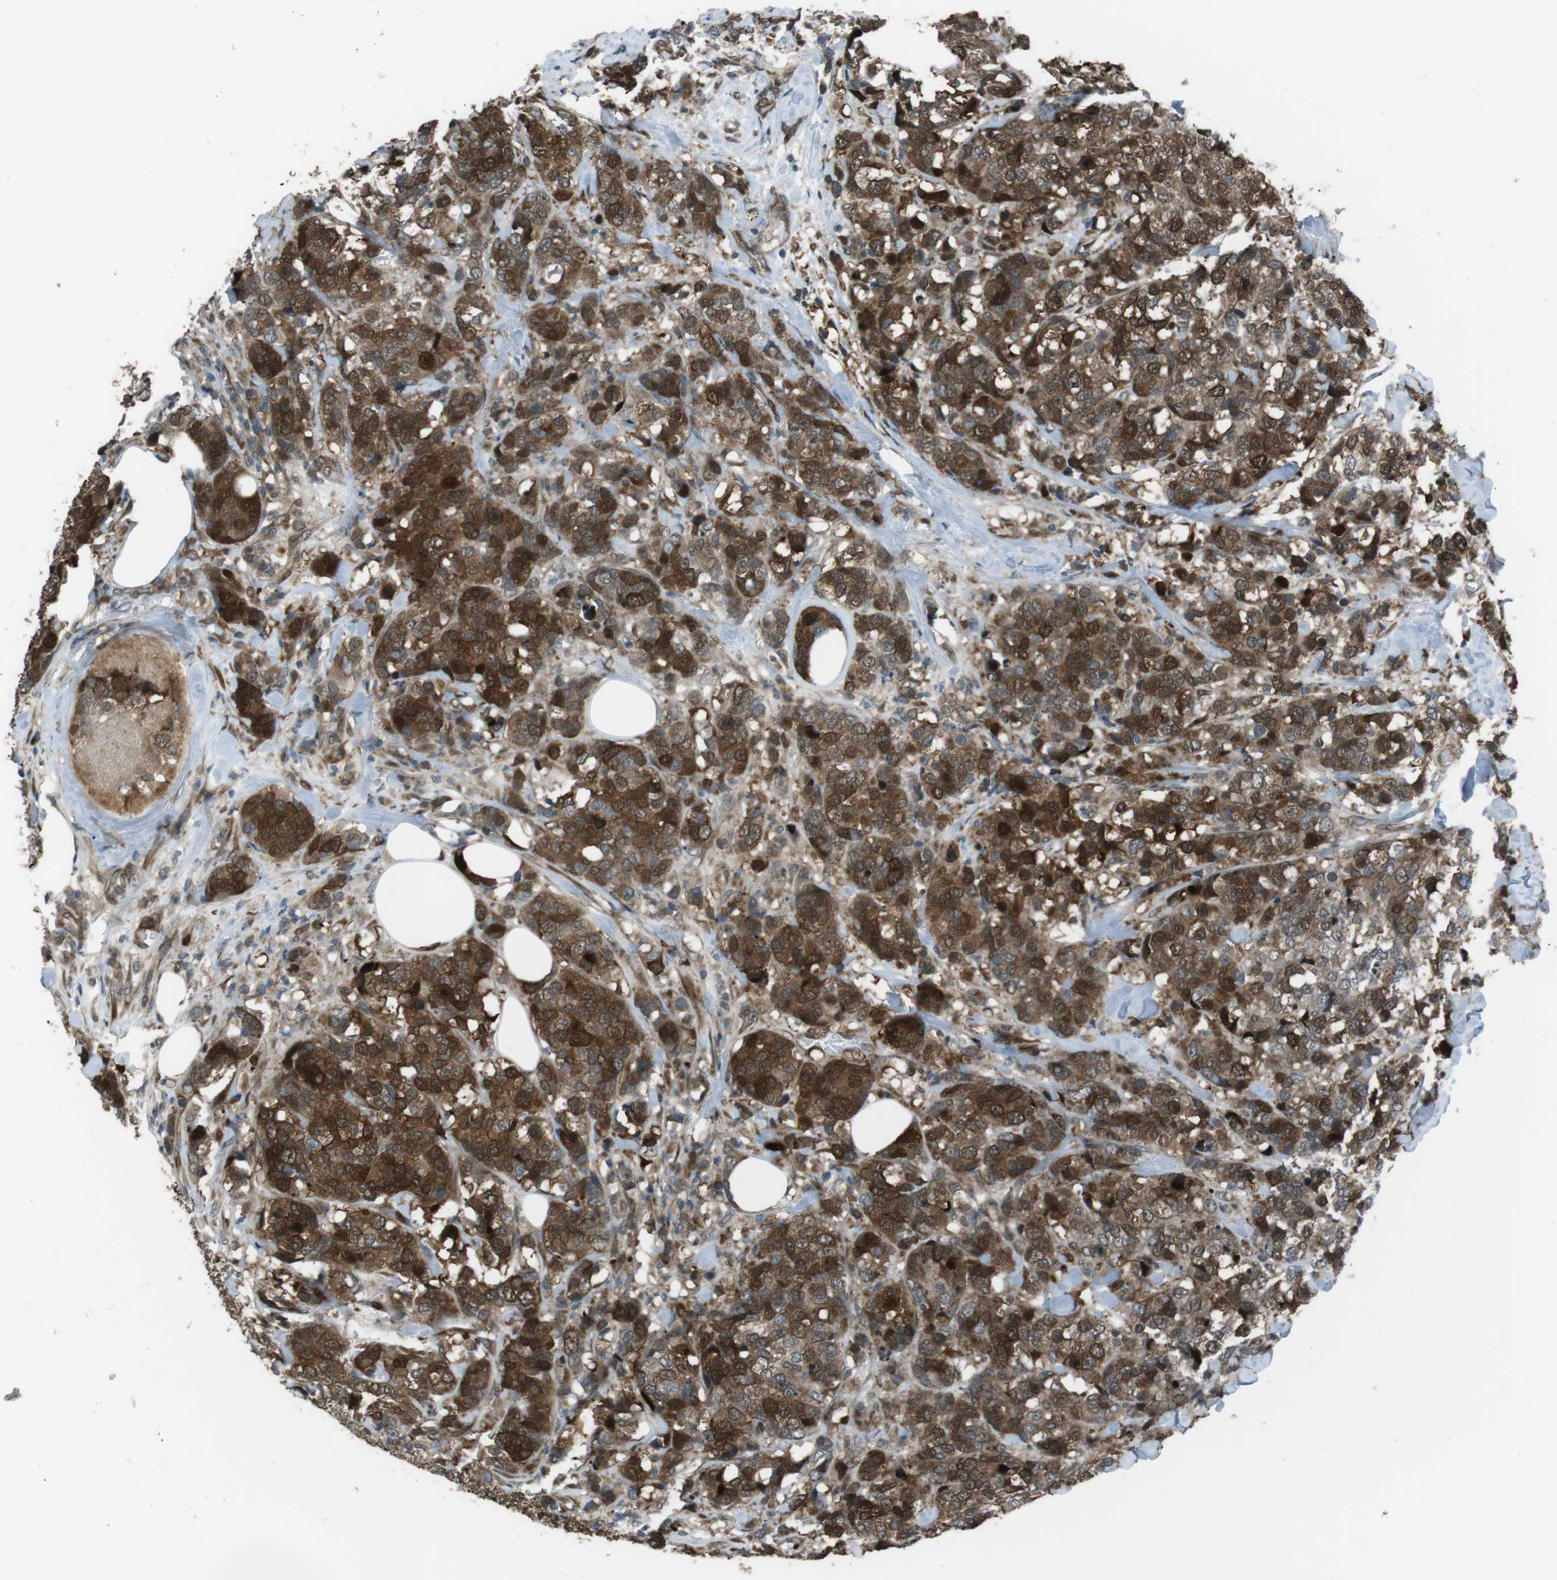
{"staining": {"intensity": "strong", "quantity": ">75%", "location": "cytoplasmic/membranous,nuclear"}, "tissue": "breast cancer", "cell_type": "Tumor cells", "image_type": "cancer", "snomed": [{"axis": "morphology", "description": "Lobular carcinoma"}, {"axis": "topography", "description": "Breast"}], "caption": "This micrograph displays IHC staining of lobular carcinoma (breast), with high strong cytoplasmic/membranous and nuclear expression in approximately >75% of tumor cells.", "gene": "ZNF330", "patient": {"sex": "female", "age": 59}}